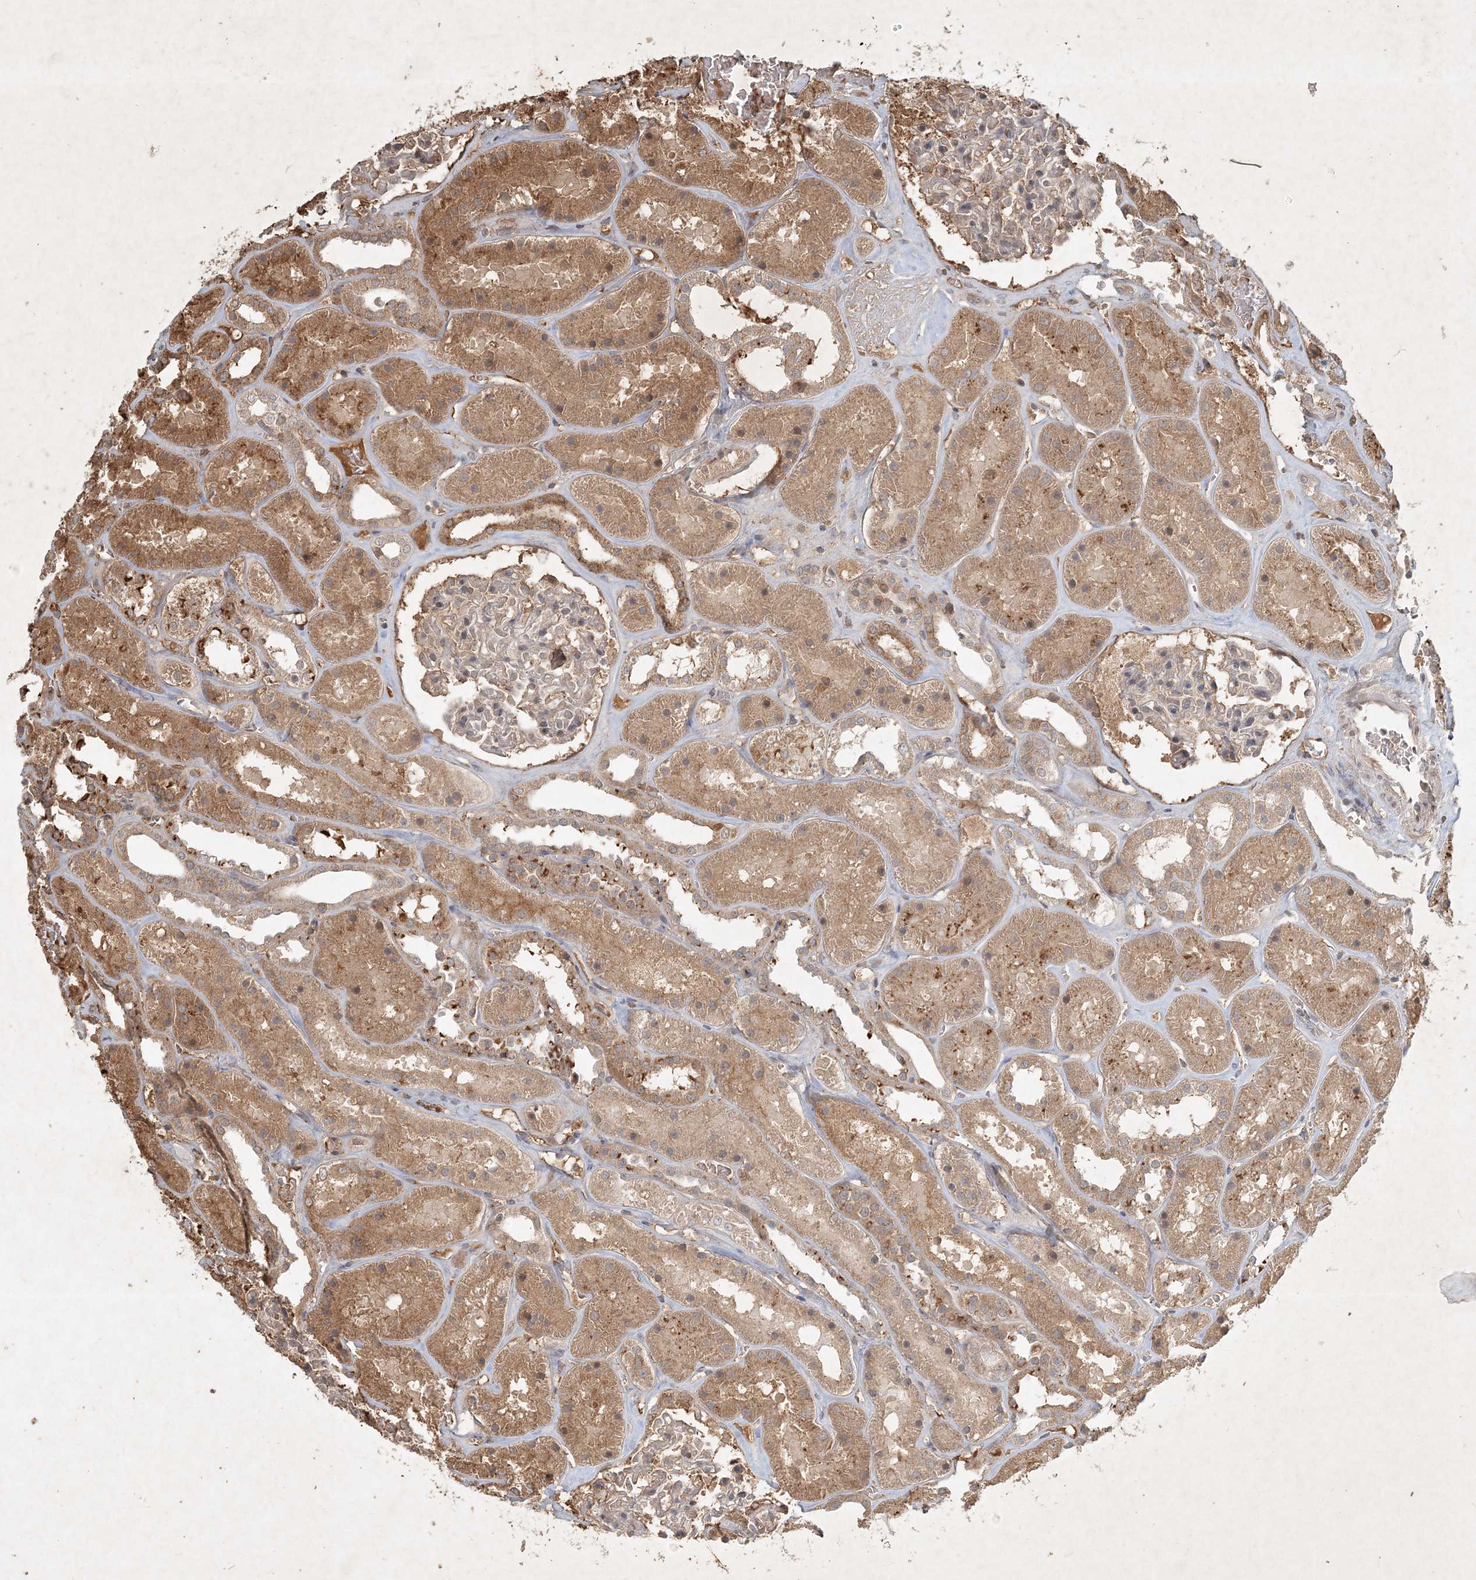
{"staining": {"intensity": "weak", "quantity": "25%-75%", "location": "cytoplasmic/membranous"}, "tissue": "kidney", "cell_type": "Cells in glomeruli", "image_type": "normal", "snomed": [{"axis": "morphology", "description": "Normal tissue, NOS"}, {"axis": "topography", "description": "Kidney"}], "caption": "Brown immunohistochemical staining in benign kidney shows weak cytoplasmic/membranous expression in about 25%-75% of cells in glomeruli.", "gene": "TNFAIP6", "patient": {"sex": "female", "age": 41}}